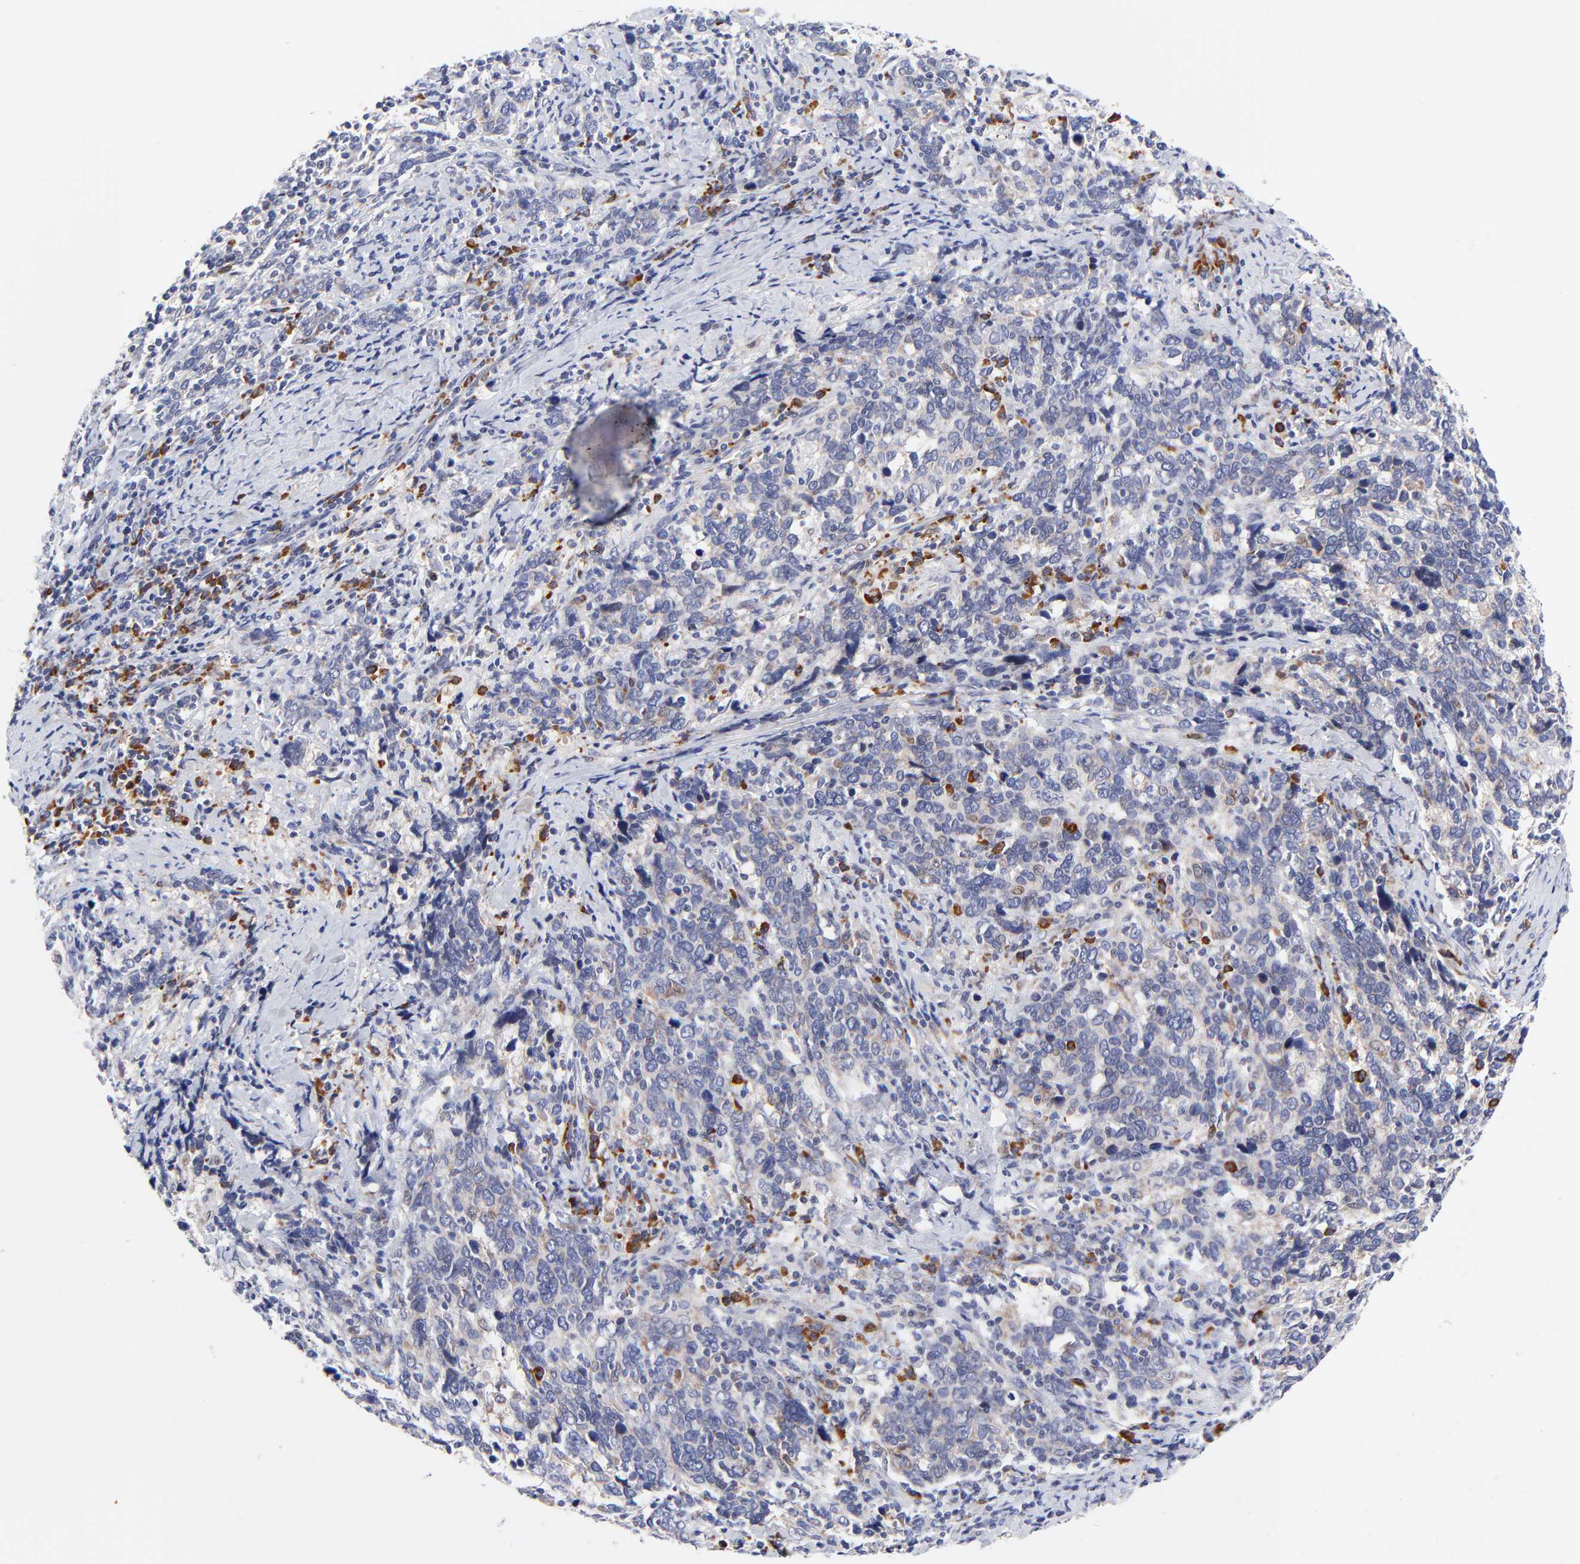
{"staining": {"intensity": "negative", "quantity": "none", "location": "none"}, "tissue": "cervical cancer", "cell_type": "Tumor cells", "image_type": "cancer", "snomed": [{"axis": "morphology", "description": "Squamous cell carcinoma, NOS"}, {"axis": "topography", "description": "Cervix"}], "caption": "Immunohistochemistry (IHC) of human cervical cancer reveals no positivity in tumor cells.", "gene": "AFF2", "patient": {"sex": "female", "age": 41}}